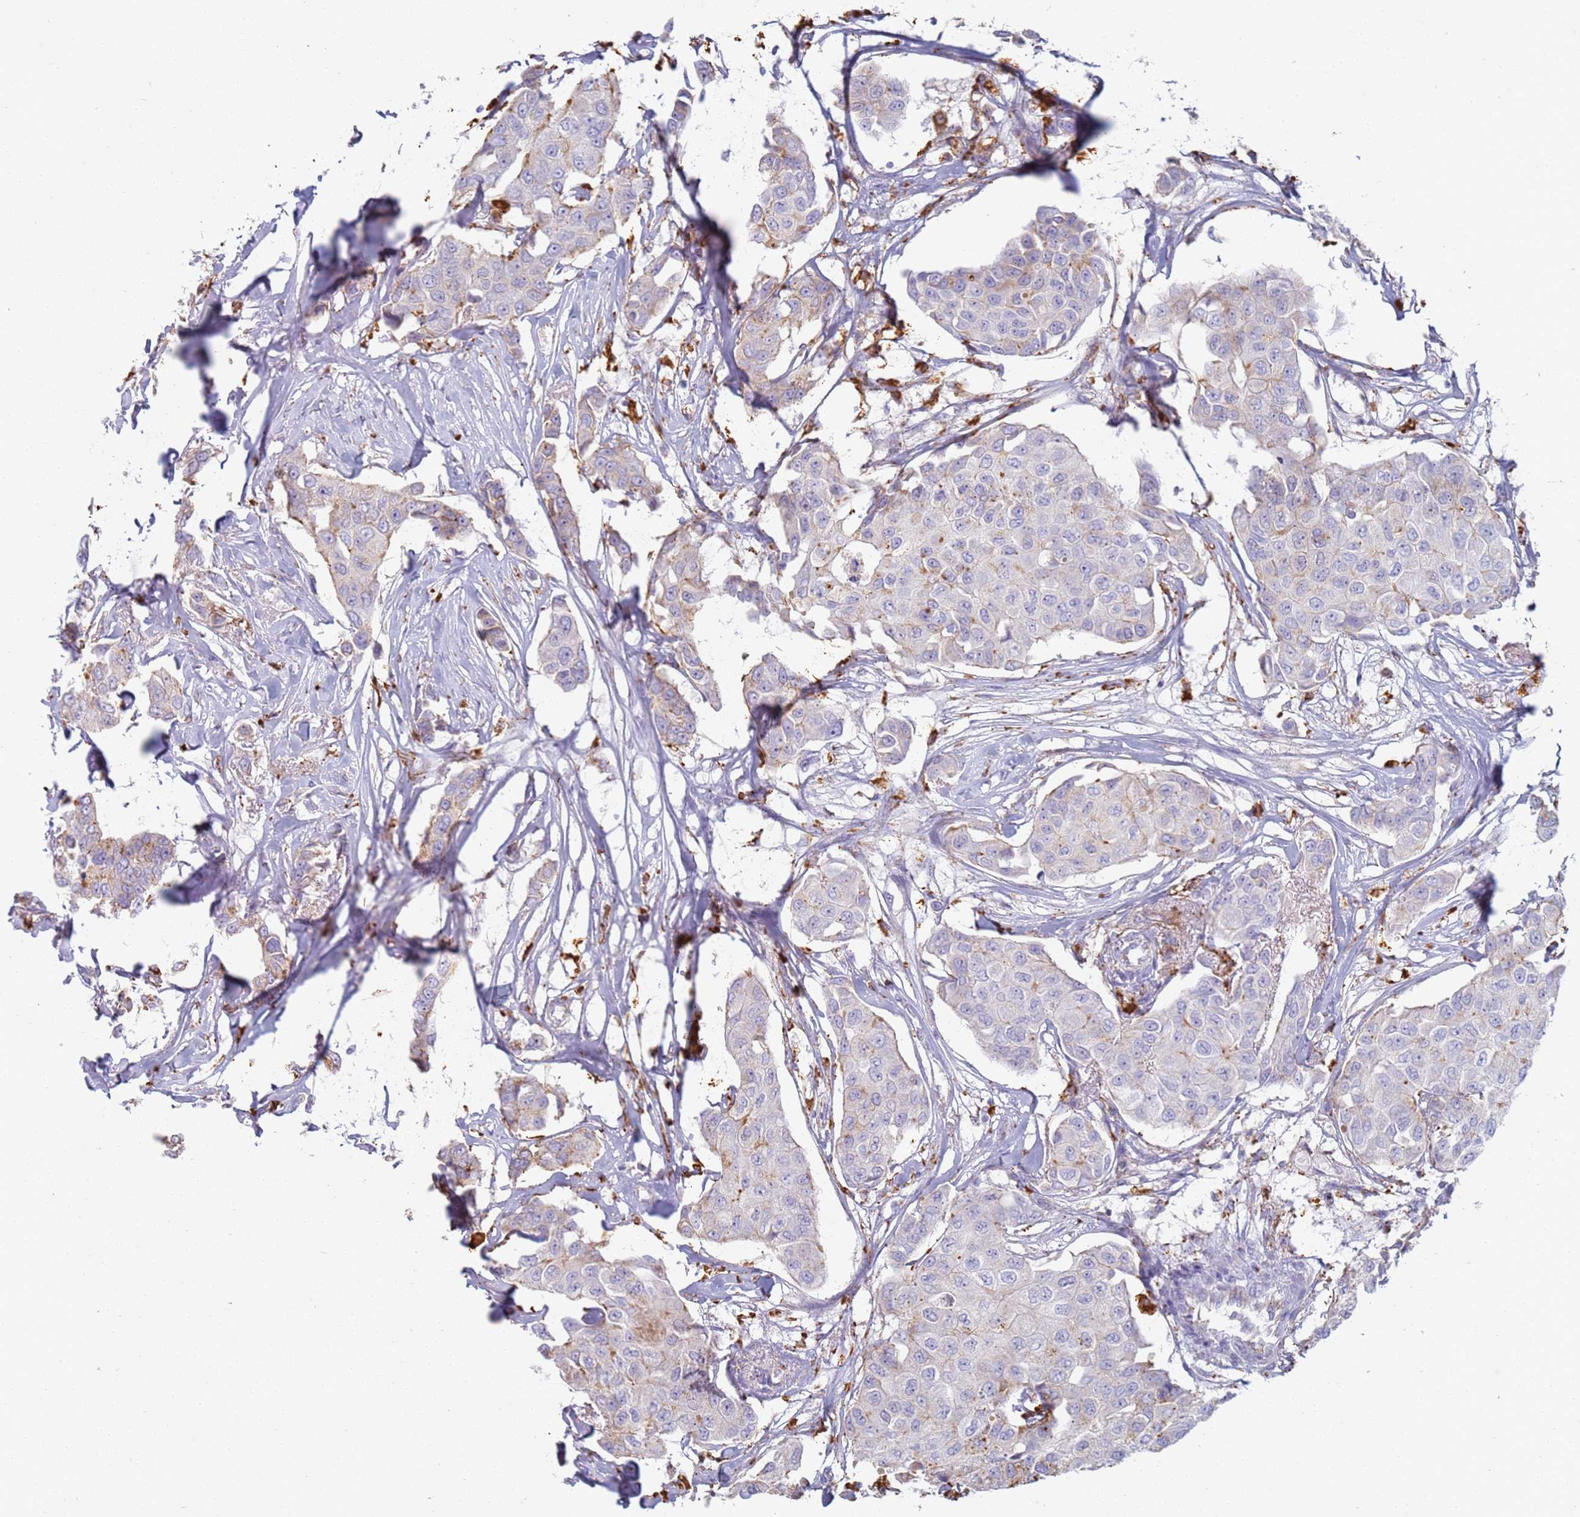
{"staining": {"intensity": "negative", "quantity": "none", "location": "none"}, "tissue": "breast cancer", "cell_type": "Tumor cells", "image_type": "cancer", "snomed": [{"axis": "morphology", "description": "Duct carcinoma"}, {"axis": "topography", "description": "Breast"}], "caption": "DAB immunohistochemical staining of breast intraductal carcinoma exhibits no significant positivity in tumor cells.", "gene": "TMEM229B", "patient": {"sex": "female", "age": 80}}